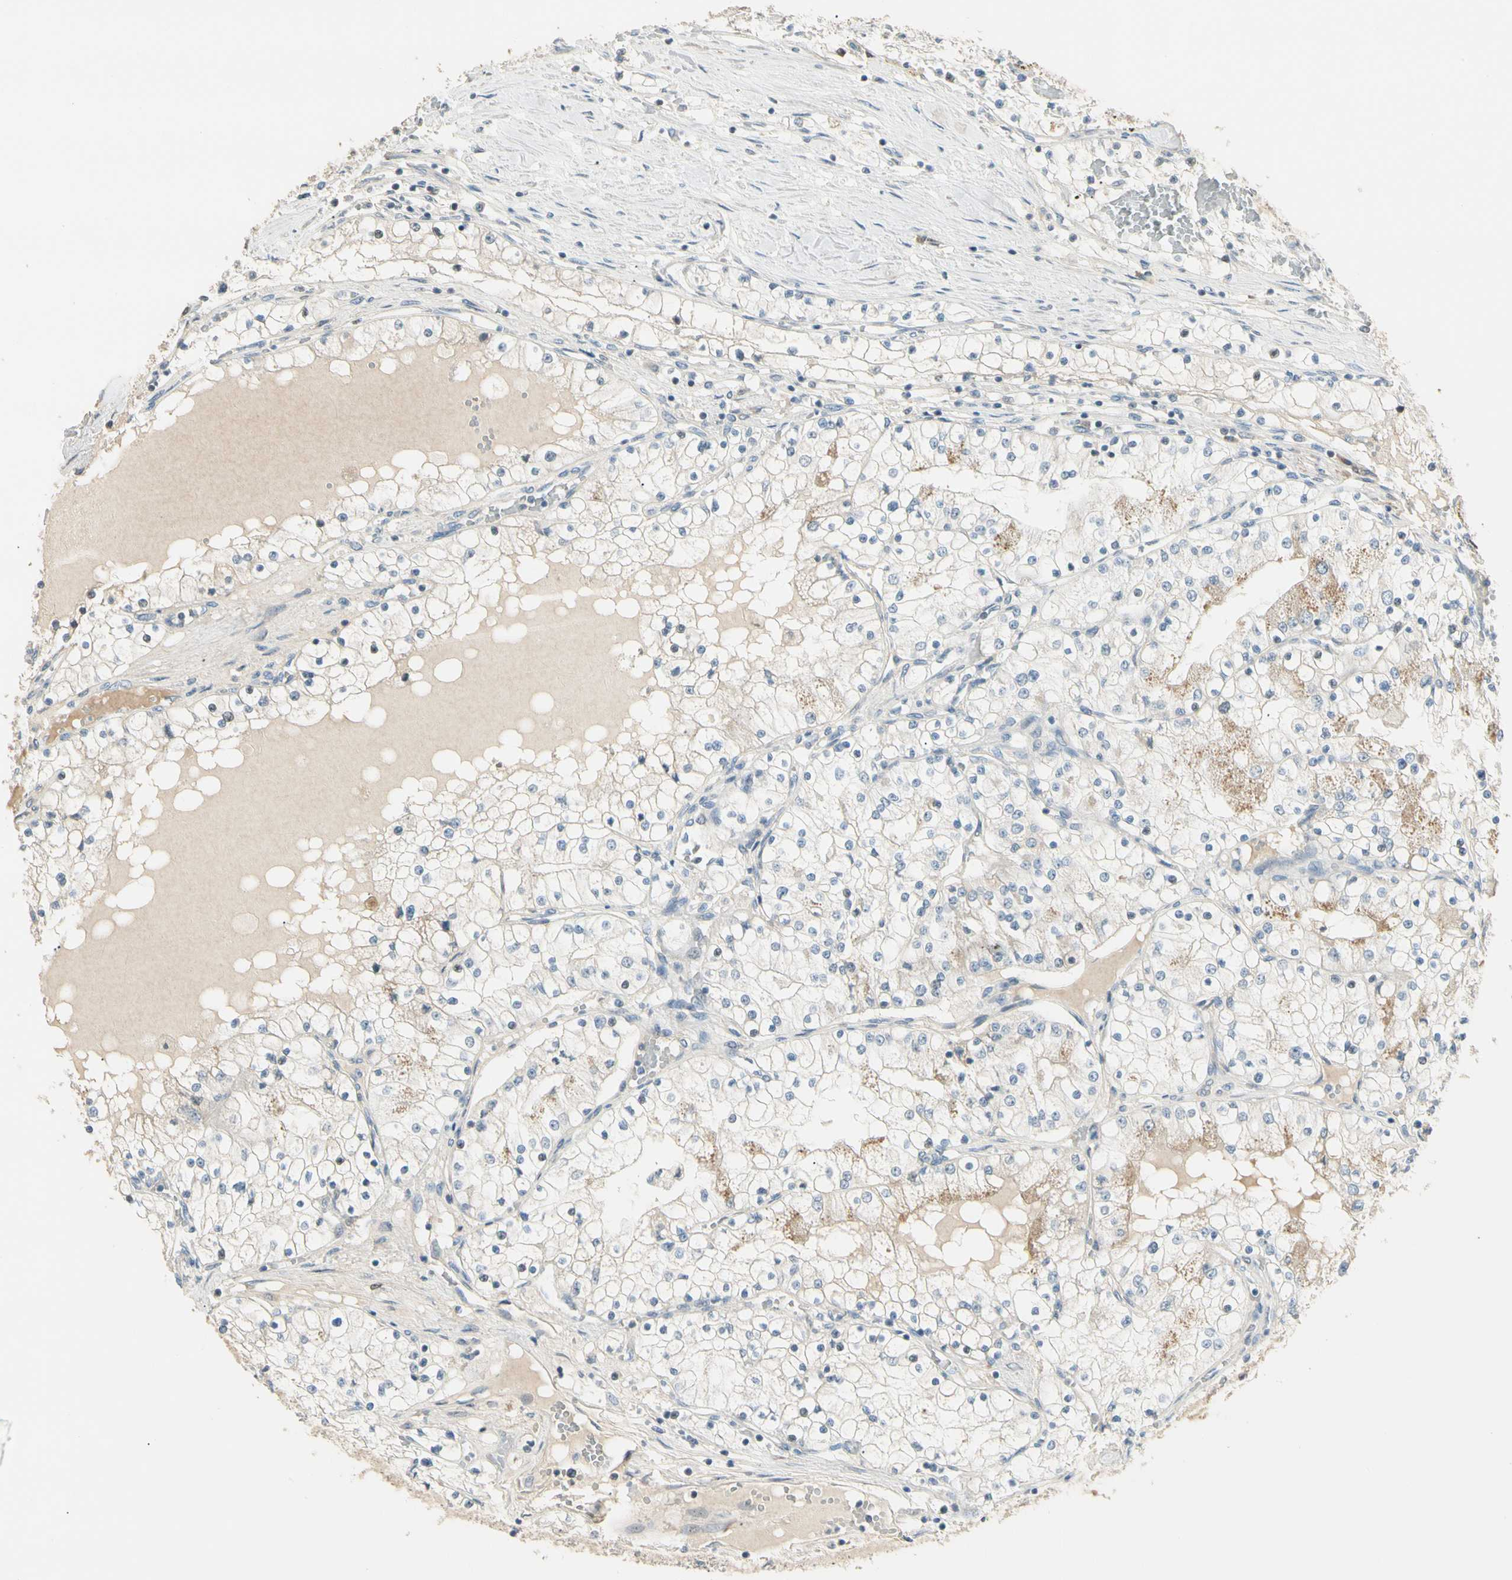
{"staining": {"intensity": "moderate", "quantity": "<25%", "location": "cytoplasmic/membranous"}, "tissue": "renal cancer", "cell_type": "Tumor cells", "image_type": "cancer", "snomed": [{"axis": "morphology", "description": "Adenocarcinoma, NOS"}, {"axis": "topography", "description": "Kidney"}], "caption": "IHC photomicrograph of neoplastic tissue: human renal adenocarcinoma stained using IHC demonstrates low levels of moderate protein expression localized specifically in the cytoplasmic/membranous of tumor cells, appearing as a cytoplasmic/membranous brown color.", "gene": "GNE", "patient": {"sex": "male", "age": 68}}